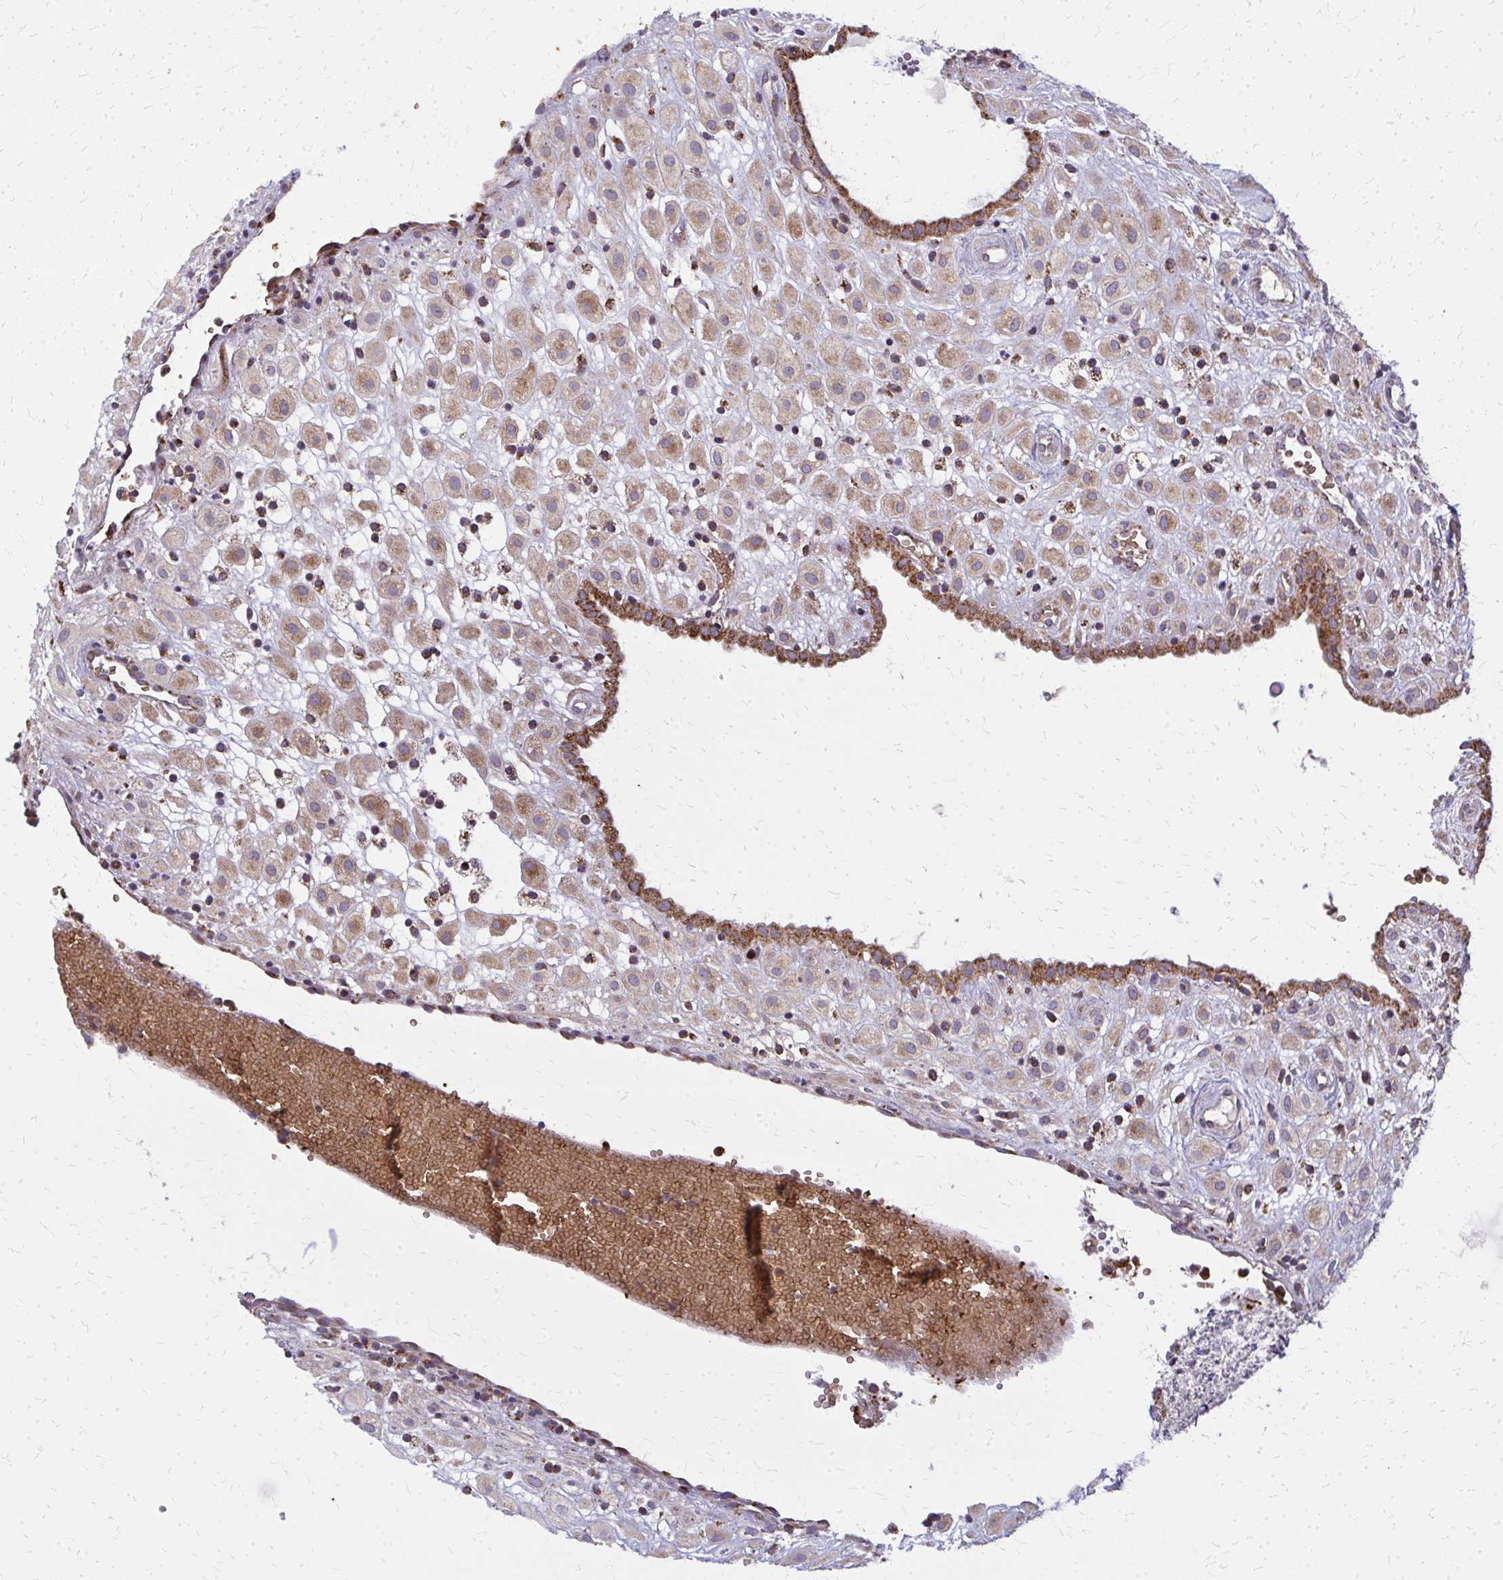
{"staining": {"intensity": "moderate", "quantity": ">75%", "location": "cytoplasmic/membranous"}, "tissue": "placenta", "cell_type": "Decidual cells", "image_type": "normal", "snomed": [{"axis": "morphology", "description": "Normal tissue, NOS"}, {"axis": "topography", "description": "Placenta"}], "caption": "About >75% of decidual cells in unremarkable placenta display moderate cytoplasmic/membranous protein staining as visualized by brown immunohistochemical staining.", "gene": "MCCC1", "patient": {"sex": "female", "age": 24}}